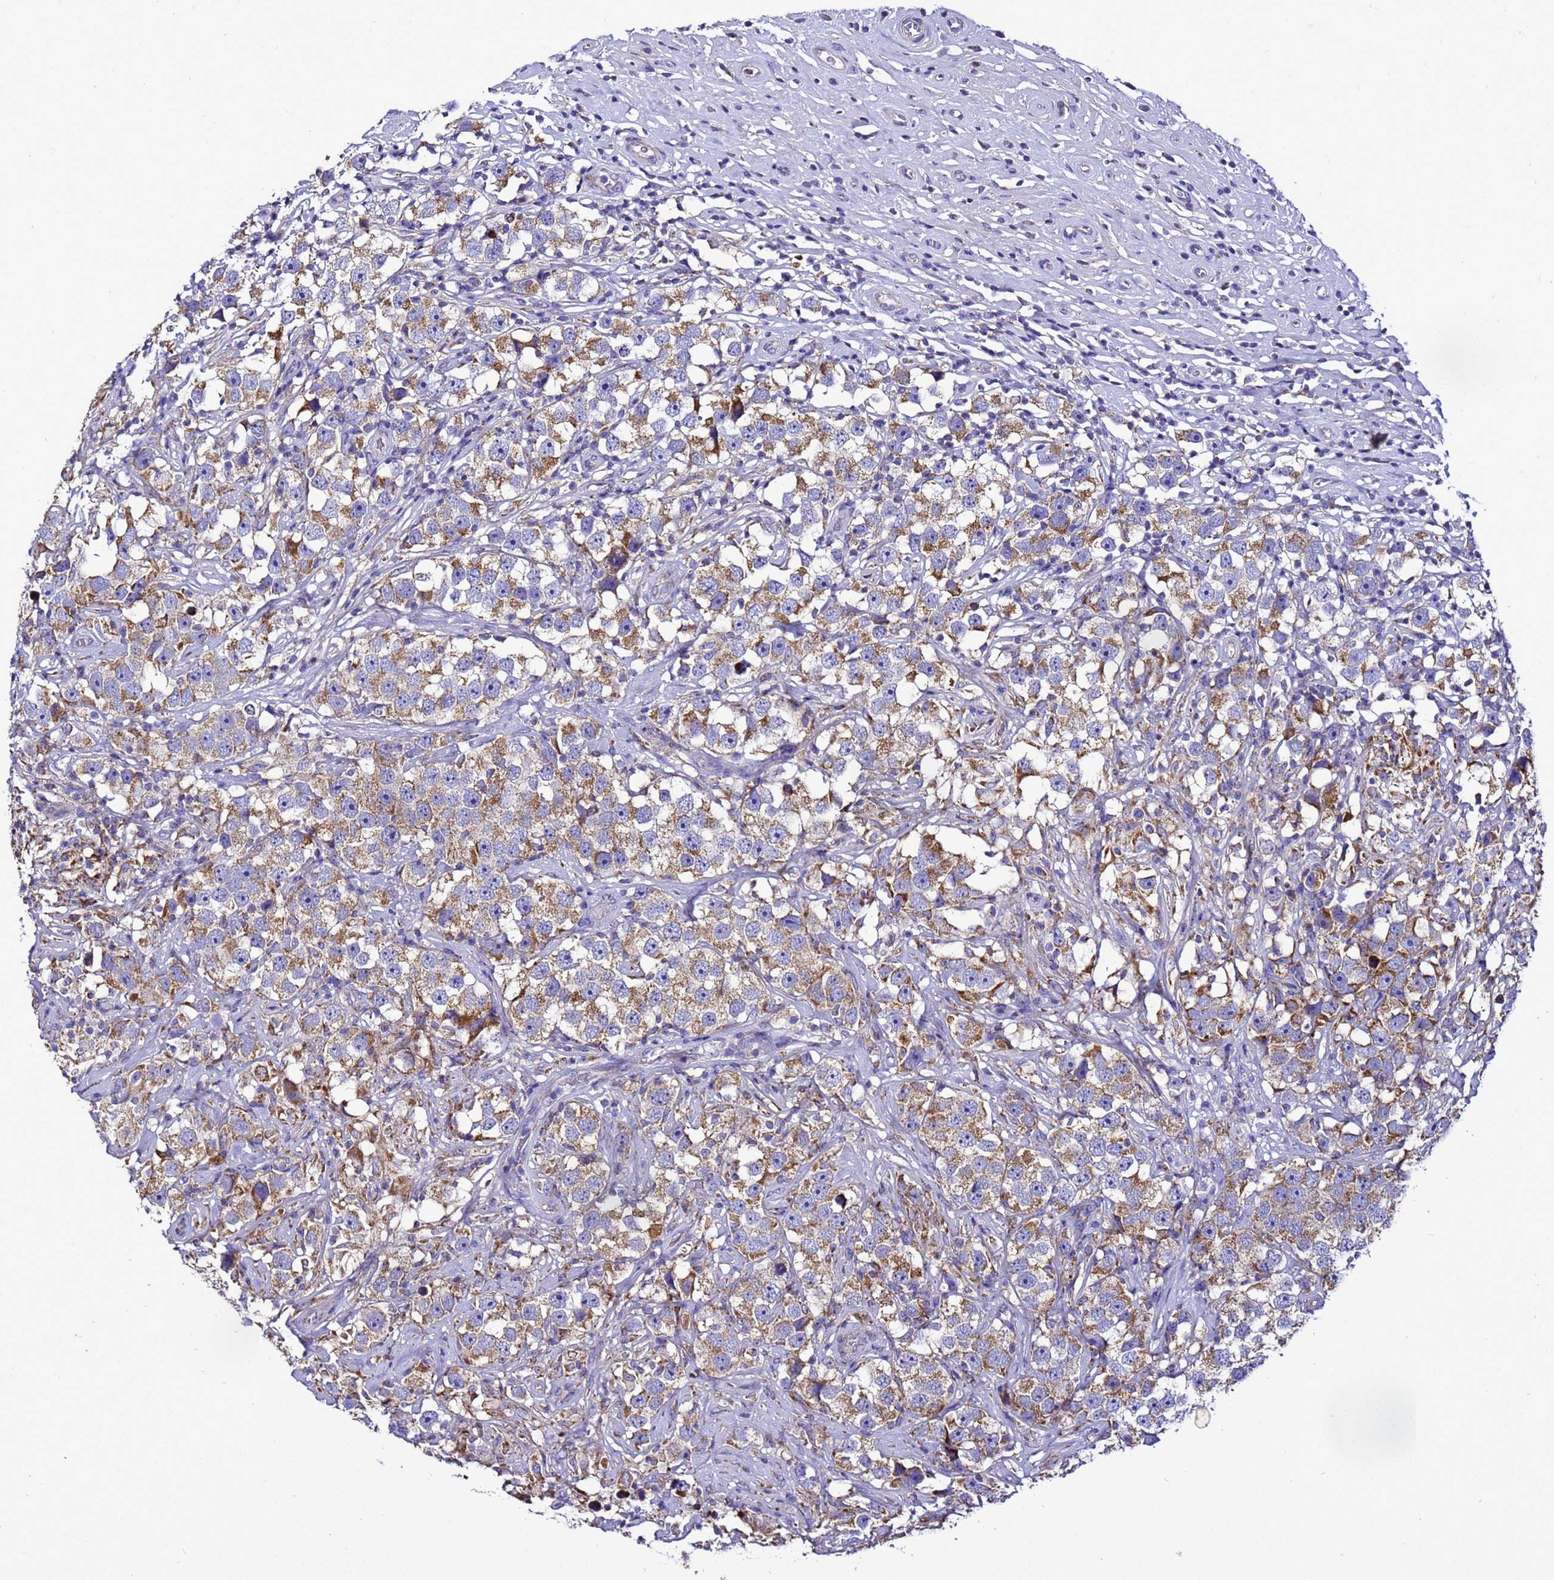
{"staining": {"intensity": "moderate", "quantity": ">75%", "location": "cytoplasmic/membranous"}, "tissue": "testis cancer", "cell_type": "Tumor cells", "image_type": "cancer", "snomed": [{"axis": "morphology", "description": "Seminoma, NOS"}, {"axis": "topography", "description": "Testis"}], "caption": "IHC staining of testis cancer (seminoma), which demonstrates medium levels of moderate cytoplasmic/membranous positivity in approximately >75% of tumor cells indicating moderate cytoplasmic/membranous protein positivity. The staining was performed using DAB (brown) for protein detection and nuclei were counterstained in hematoxylin (blue).", "gene": "HIGD2A", "patient": {"sex": "male", "age": 49}}